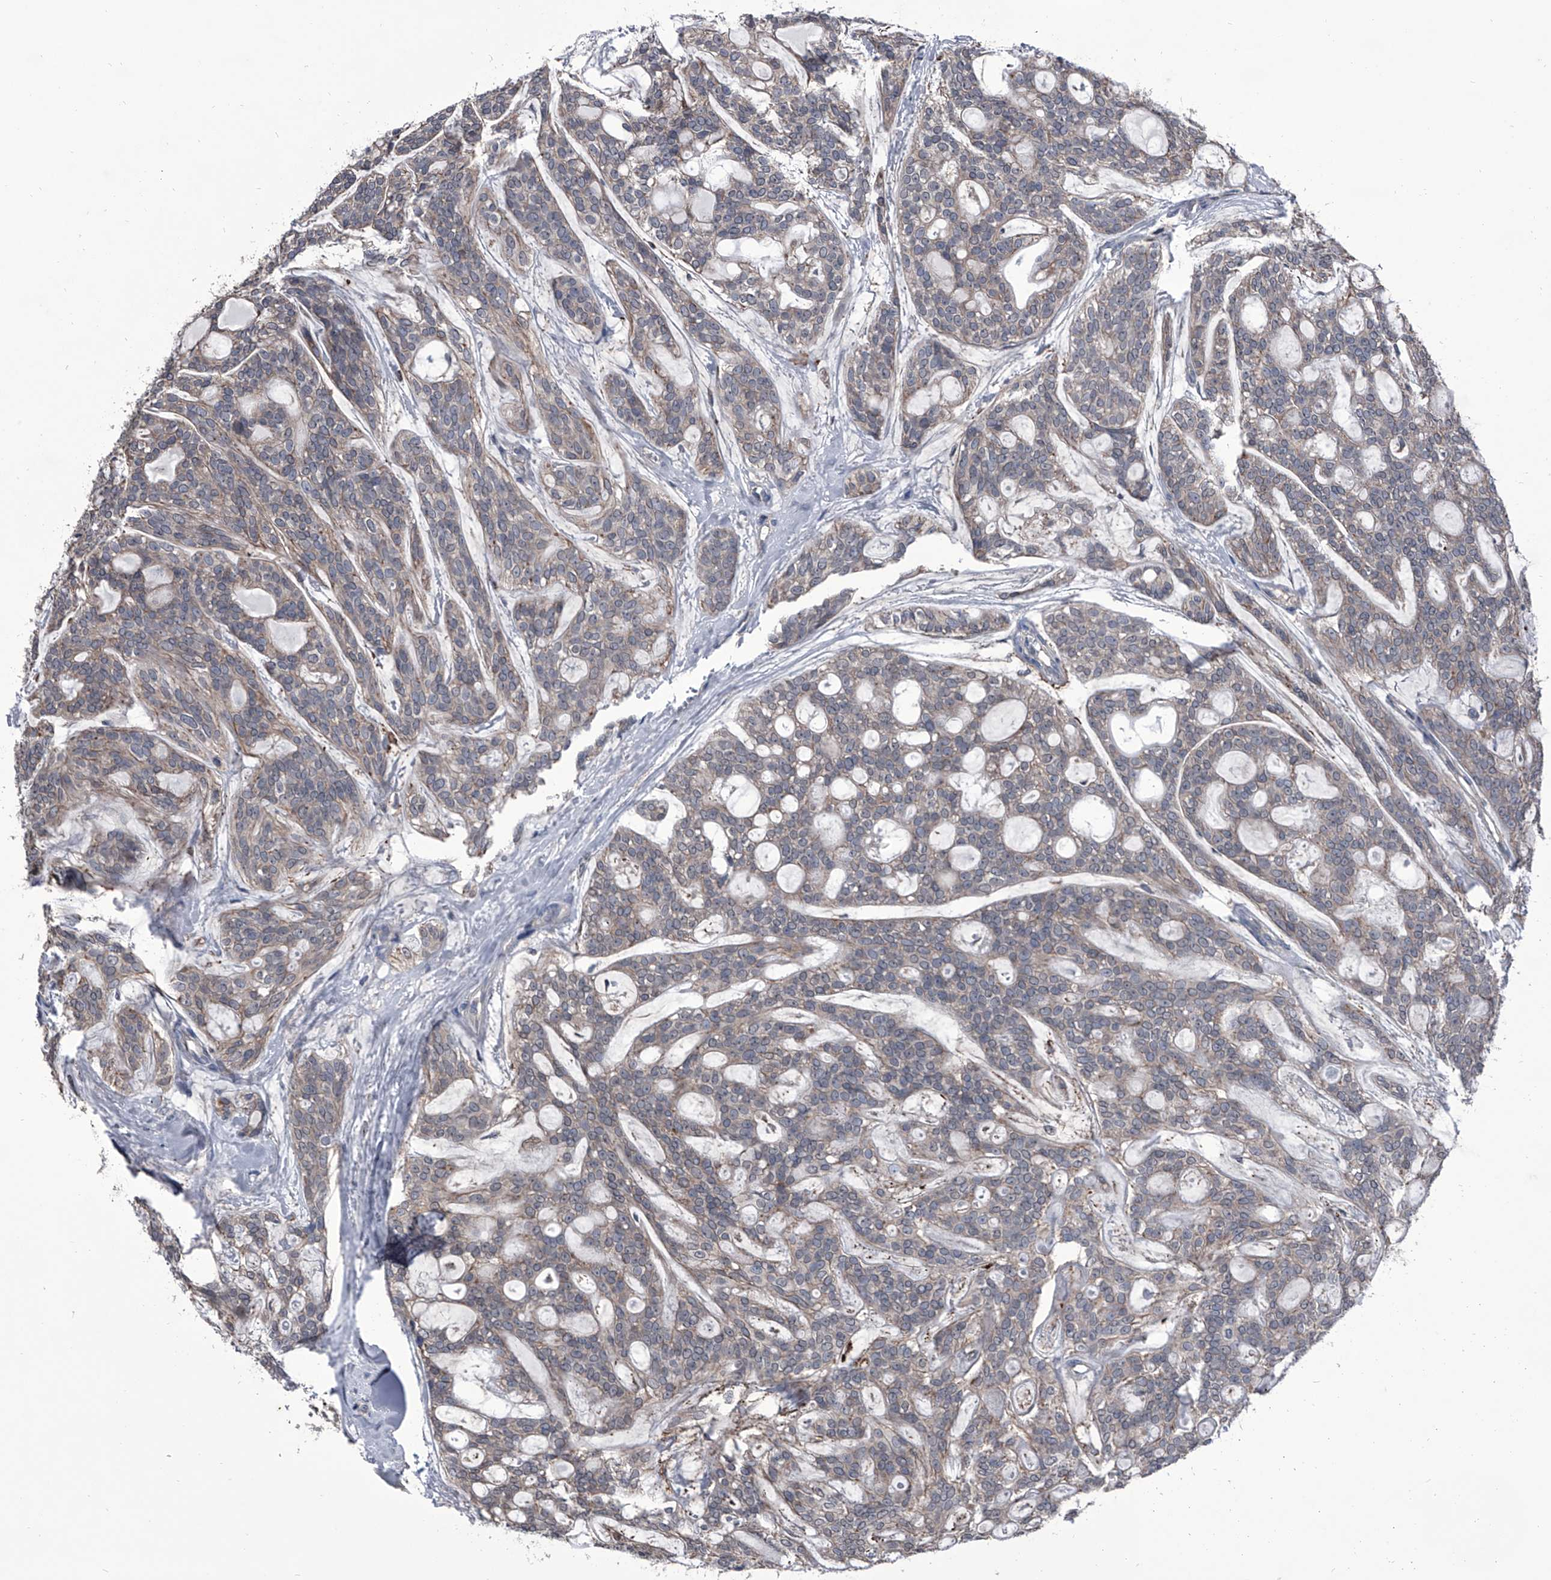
{"staining": {"intensity": "negative", "quantity": "none", "location": "none"}, "tissue": "head and neck cancer", "cell_type": "Tumor cells", "image_type": "cancer", "snomed": [{"axis": "morphology", "description": "Adenocarcinoma, NOS"}, {"axis": "topography", "description": "Head-Neck"}], "caption": "IHC micrograph of head and neck cancer stained for a protein (brown), which displays no staining in tumor cells.", "gene": "PIP5K1A", "patient": {"sex": "male", "age": 66}}